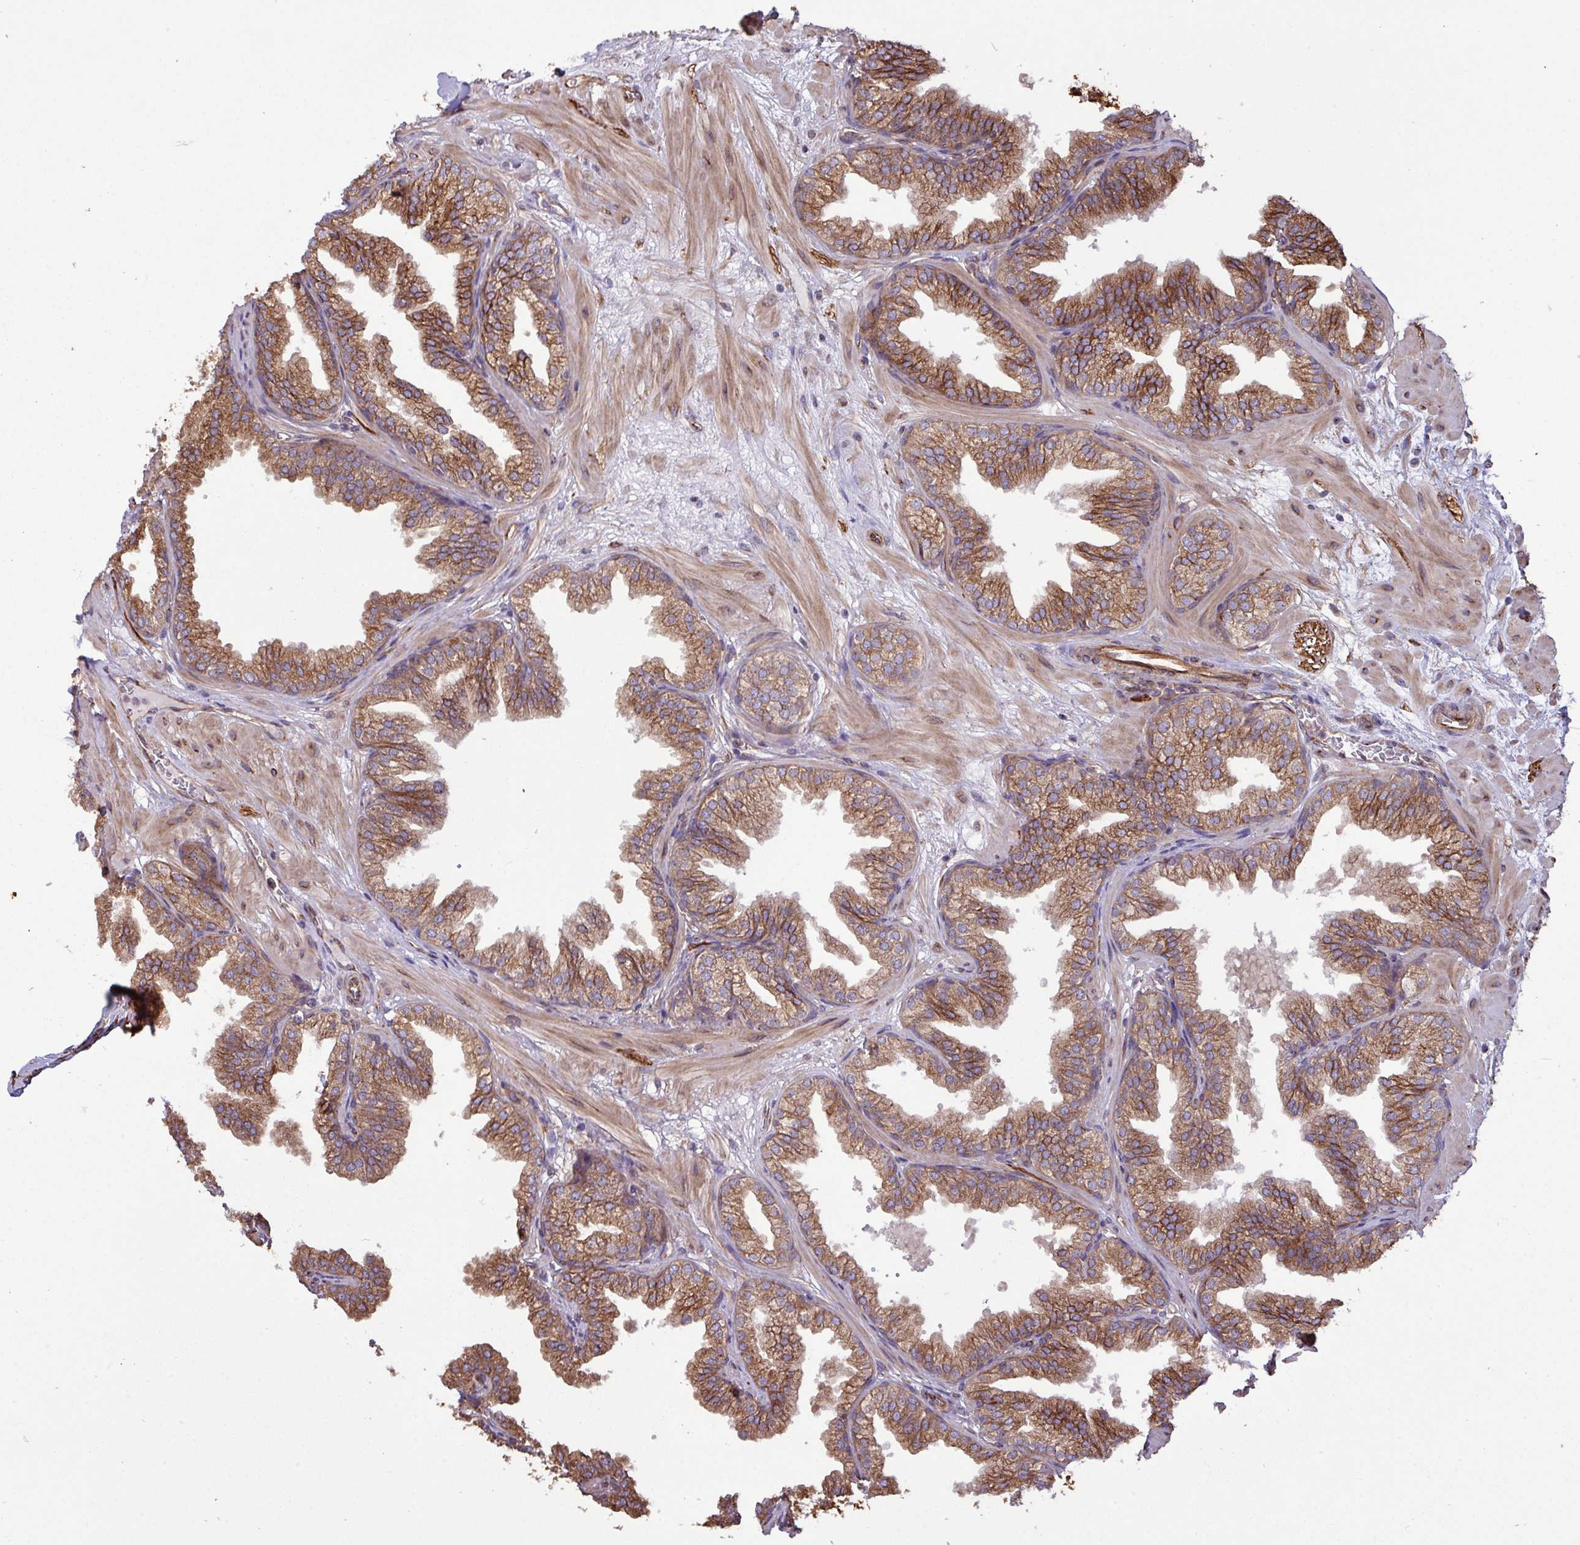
{"staining": {"intensity": "strong", "quantity": ">75%", "location": "cytoplasmic/membranous"}, "tissue": "prostate", "cell_type": "Glandular cells", "image_type": "normal", "snomed": [{"axis": "morphology", "description": "Normal tissue, NOS"}, {"axis": "topography", "description": "Prostate"}], "caption": "Protein expression analysis of unremarkable prostate reveals strong cytoplasmic/membranous positivity in approximately >75% of glandular cells. (DAB (3,3'-diaminobenzidine) = brown stain, brightfield microscopy at high magnification).", "gene": "ZNF300", "patient": {"sex": "male", "age": 37}}